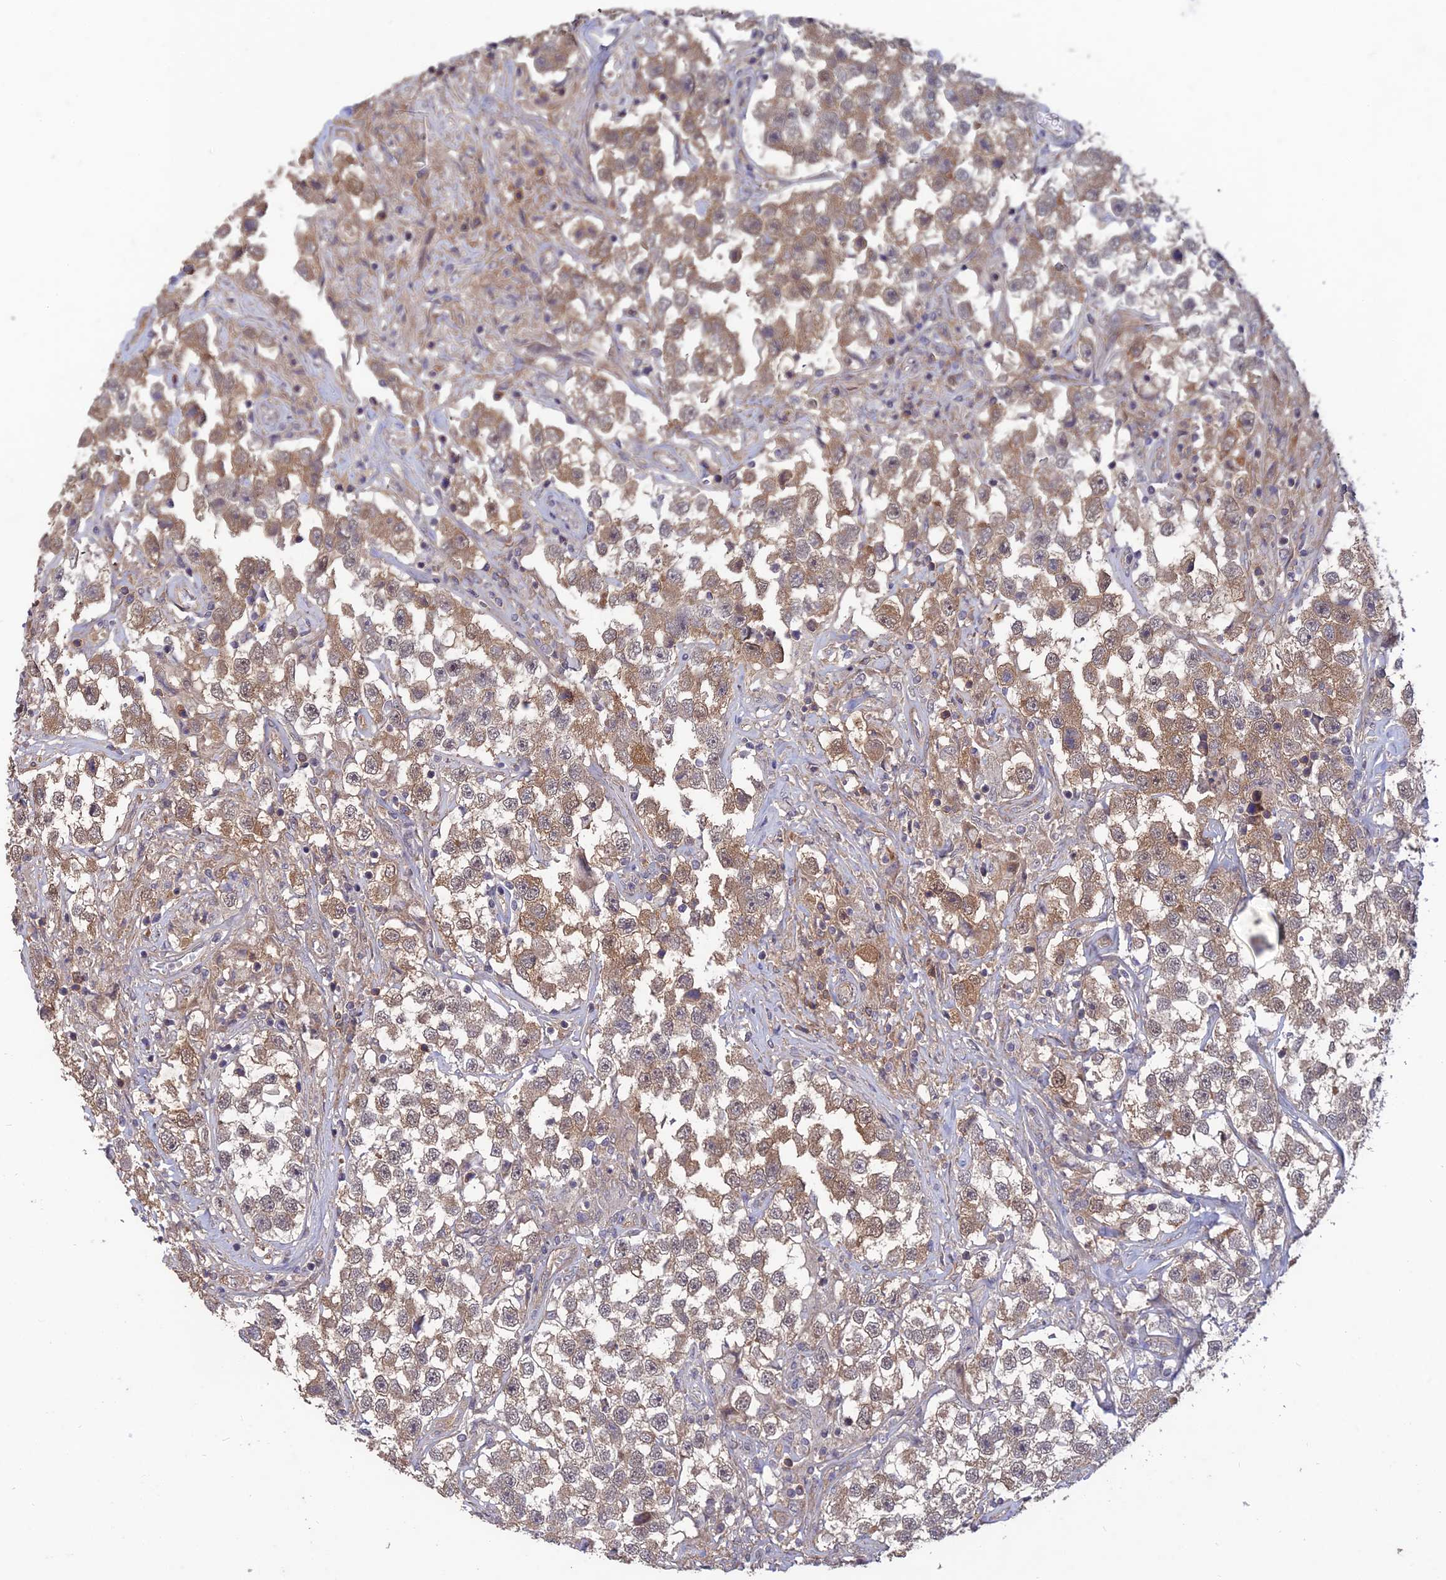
{"staining": {"intensity": "moderate", "quantity": "25%-75%", "location": "cytoplasmic/membranous"}, "tissue": "testis cancer", "cell_type": "Tumor cells", "image_type": "cancer", "snomed": [{"axis": "morphology", "description": "Seminoma, NOS"}, {"axis": "topography", "description": "Testis"}], "caption": "An image of testis seminoma stained for a protein shows moderate cytoplasmic/membranous brown staining in tumor cells. (DAB = brown stain, brightfield microscopy at high magnification).", "gene": "PAGR1", "patient": {"sex": "male", "age": 46}}